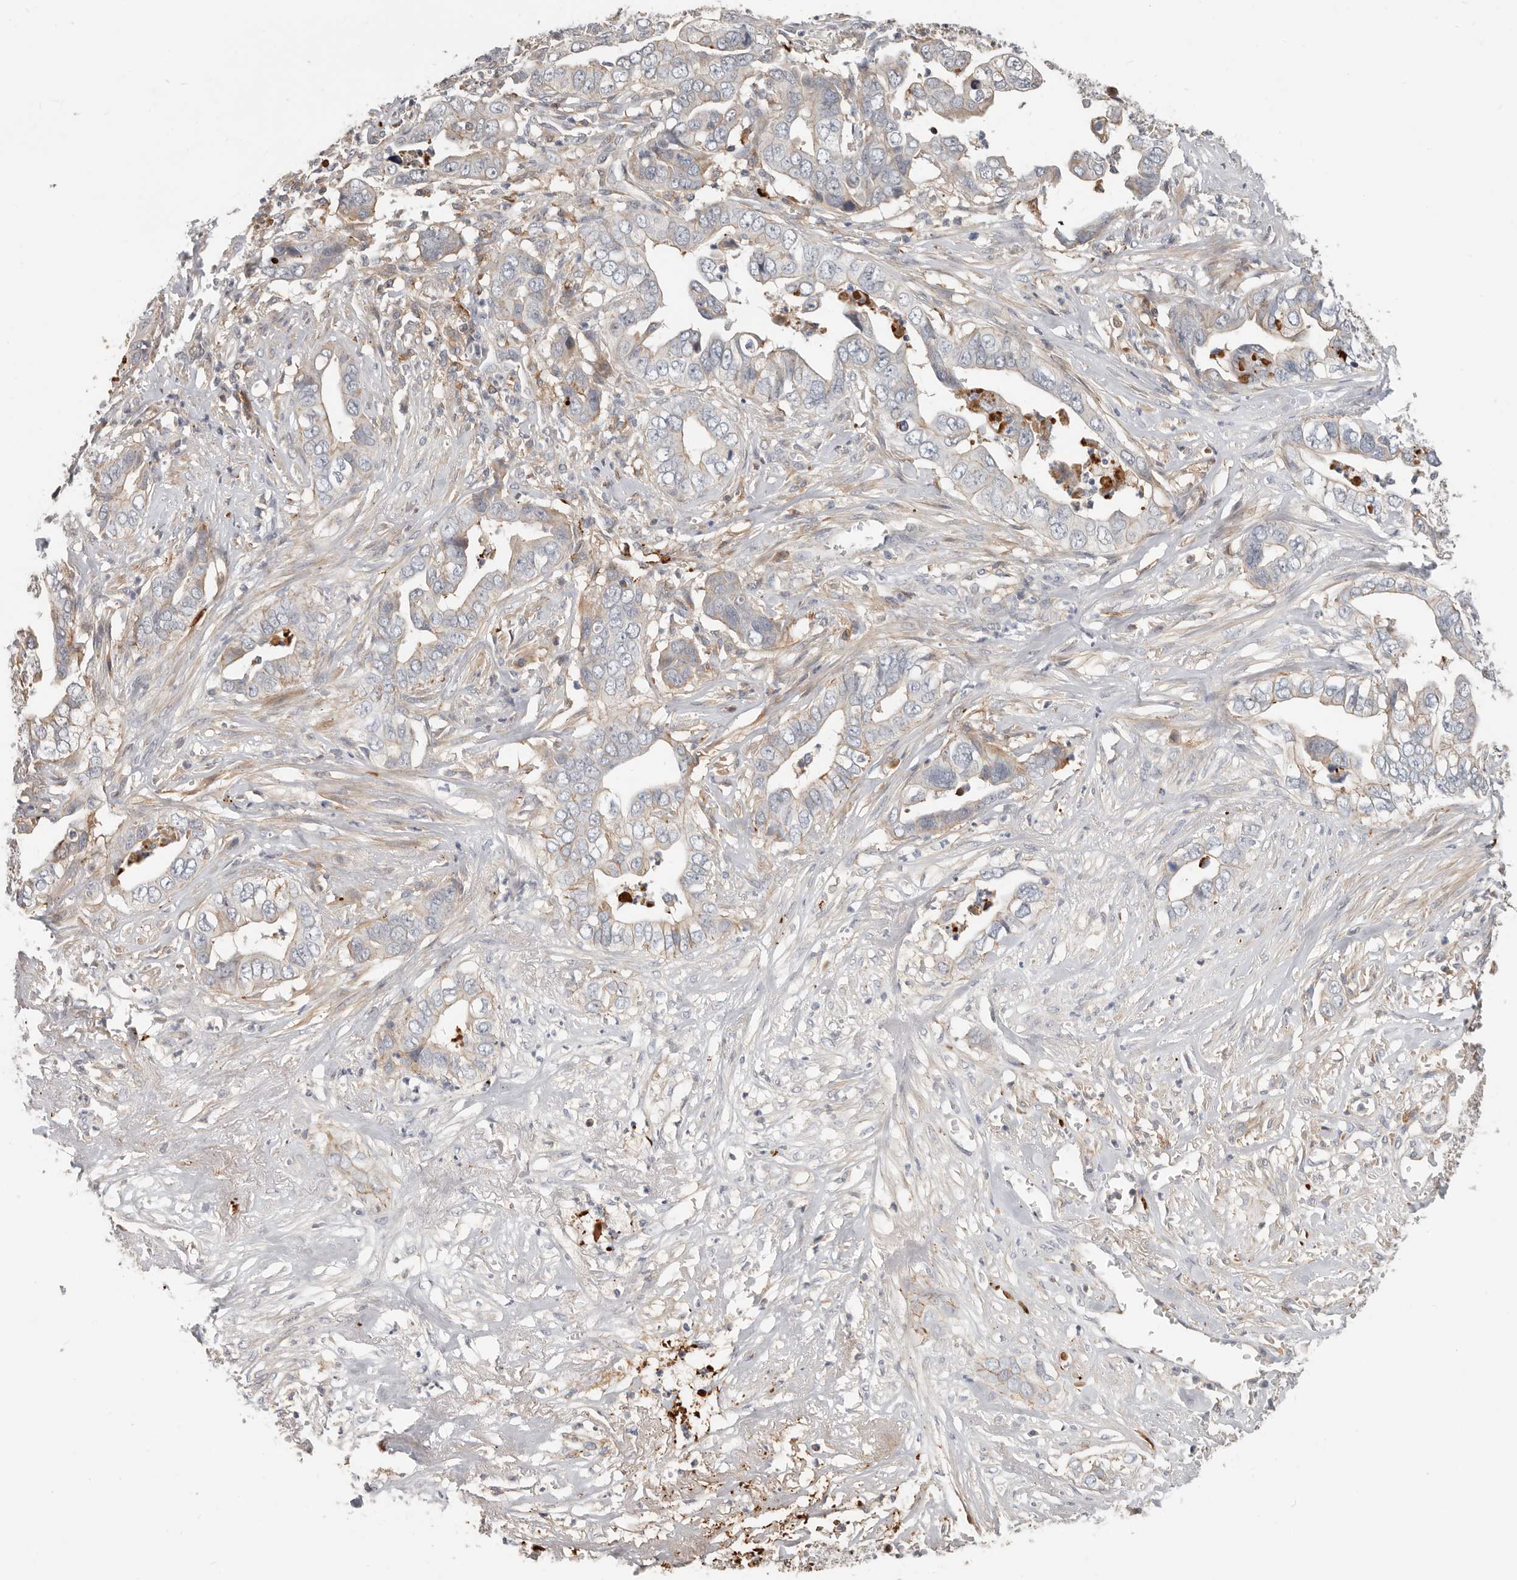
{"staining": {"intensity": "weak", "quantity": "<25%", "location": "cytoplasmic/membranous"}, "tissue": "liver cancer", "cell_type": "Tumor cells", "image_type": "cancer", "snomed": [{"axis": "morphology", "description": "Cholangiocarcinoma"}, {"axis": "topography", "description": "Liver"}], "caption": "IHC micrograph of neoplastic tissue: human cholangiocarcinoma (liver) stained with DAB (3,3'-diaminobenzidine) exhibits no significant protein positivity in tumor cells.", "gene": "MTFR2", "patient": {"sex": "female", "age": 79}}